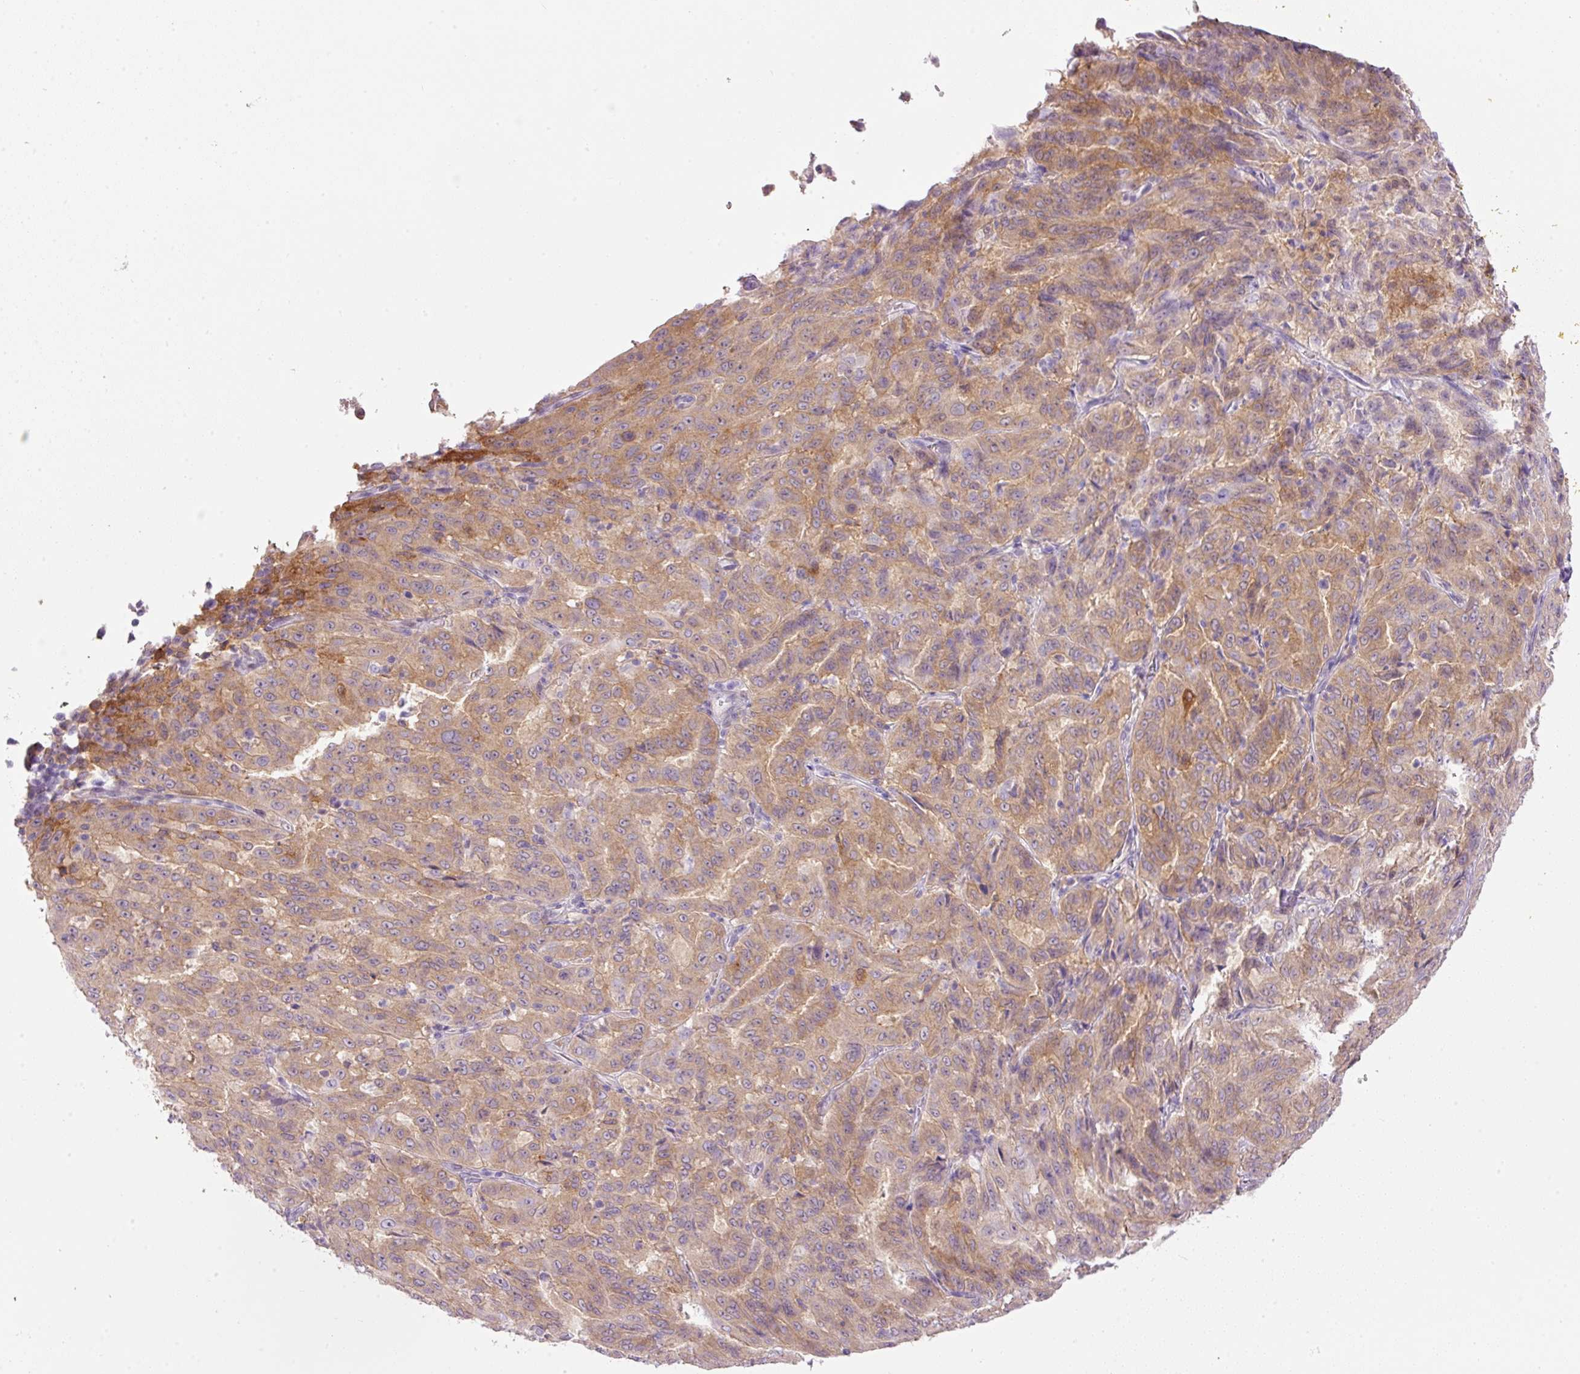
{"staining": {"intensity": "moderate", "quantity": ">75%", "location": "cytoplasmic/membranous"}, "tissue": "pancreatic cancer", "cell_type": "Tumor cells", "image_type": "cancer", "snomed": [{"axis": "morphology", "description": "Adenocarcinoma, NOS"}, {"axis": "topography", "description": "Pancreas"}], "caption": "This is an image of IHC staining of pancreatic cancer, which shows moderate staining in the cytoplasmic/membranous of tumor cells.", "gene": "SRC", "patient": {"sex": "male", "age": 63}}